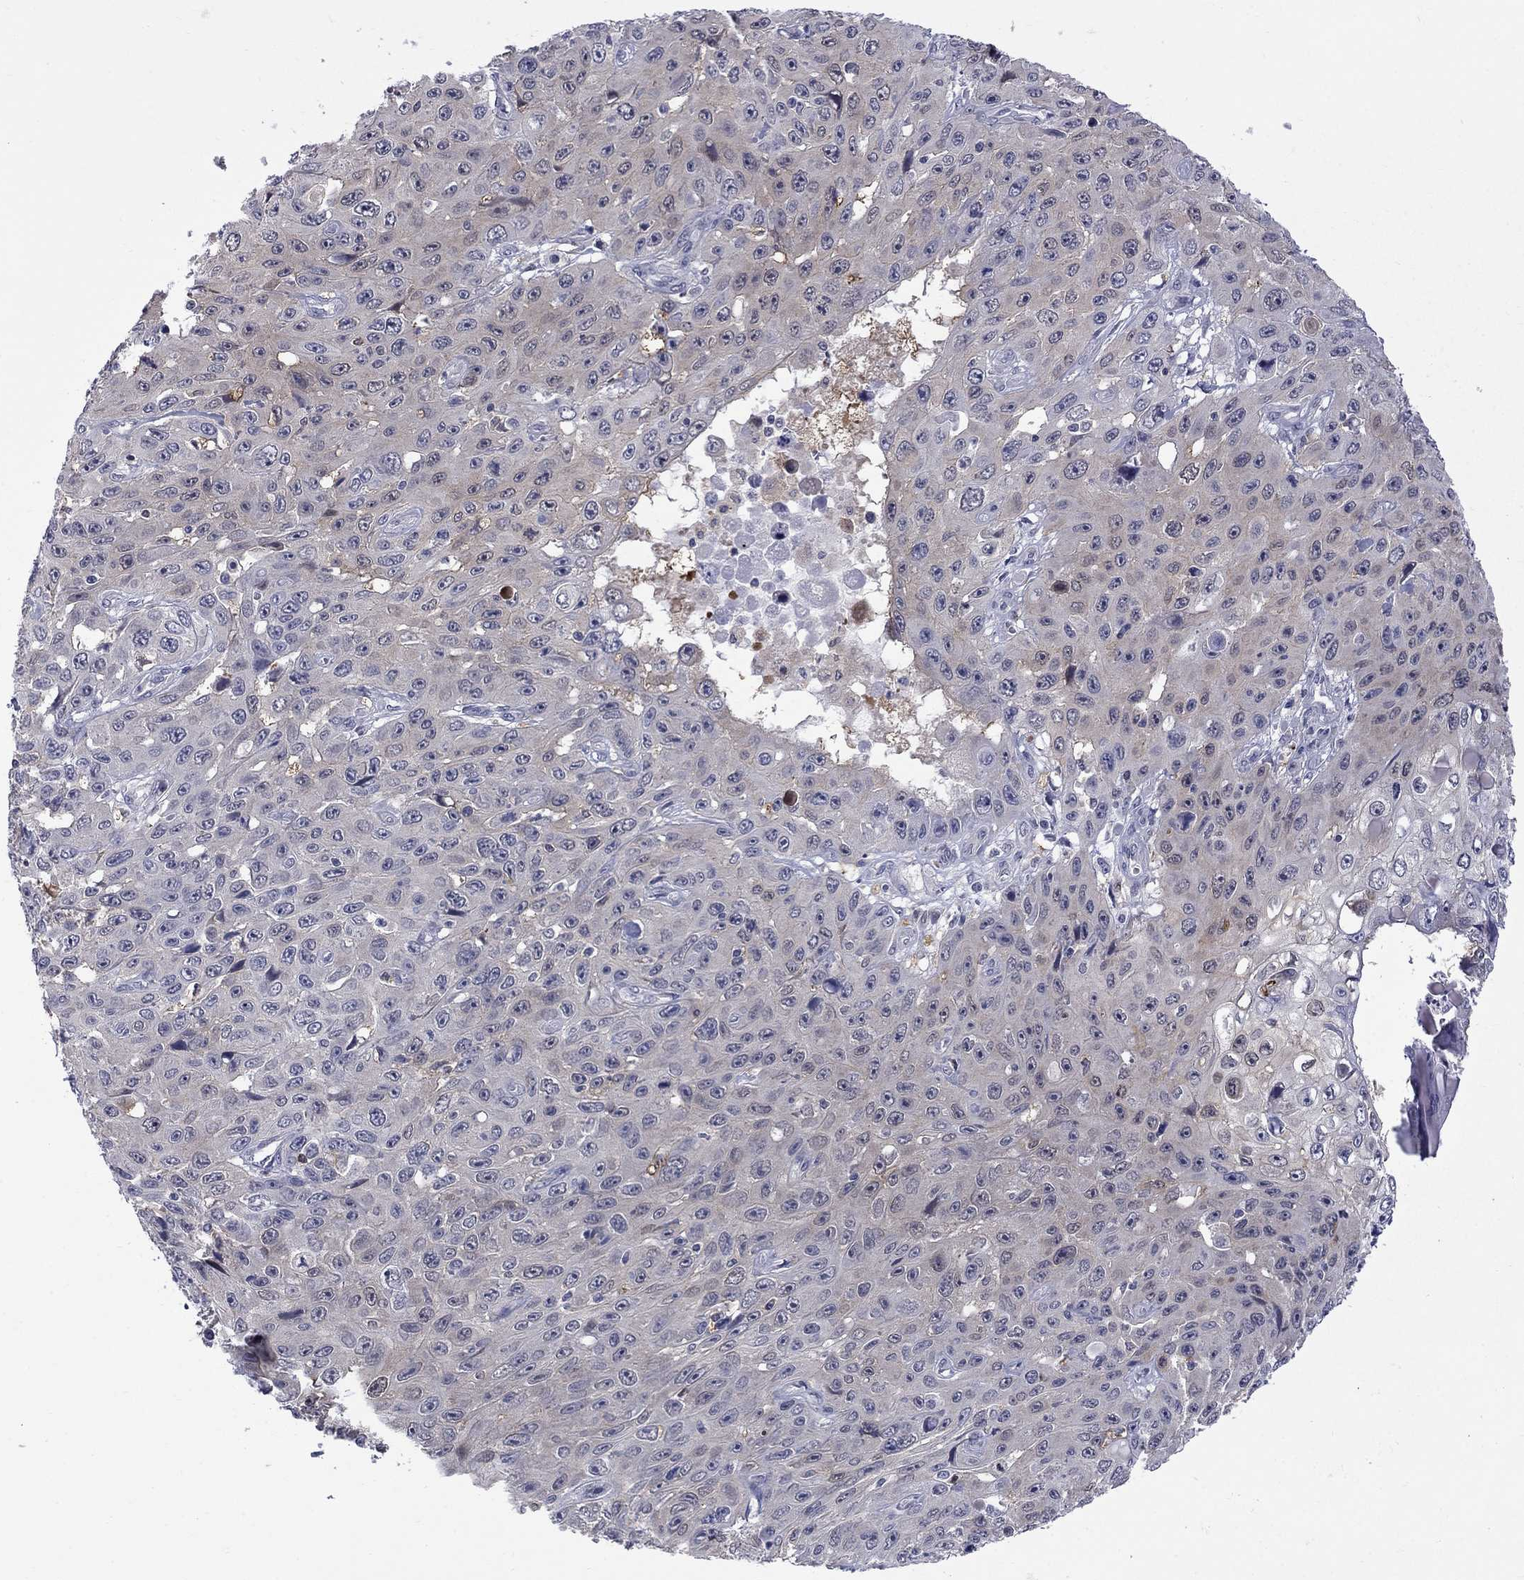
{"staining": {"intensity": "negative", "quantity": "none", "location": "none"}, "tissue": "skin cancer", "cell_type": "Tumor cells", "image_type": "cancer", "snomed": [{"axis": "morphology", "description": "Squamous cell carcinoma, NOS"}, {"axis": "topography", "description": "Skin"}], "caption": "The histopathology image exhibits no significant staining in tumor cells of skin cancer. Brightfield microscopy of IHC stained with DAB (brown) and hematoxylin (blue), captured at high magnification.", "gene": "HKDC1", "patient": {"sex": "male", "age": 82}}